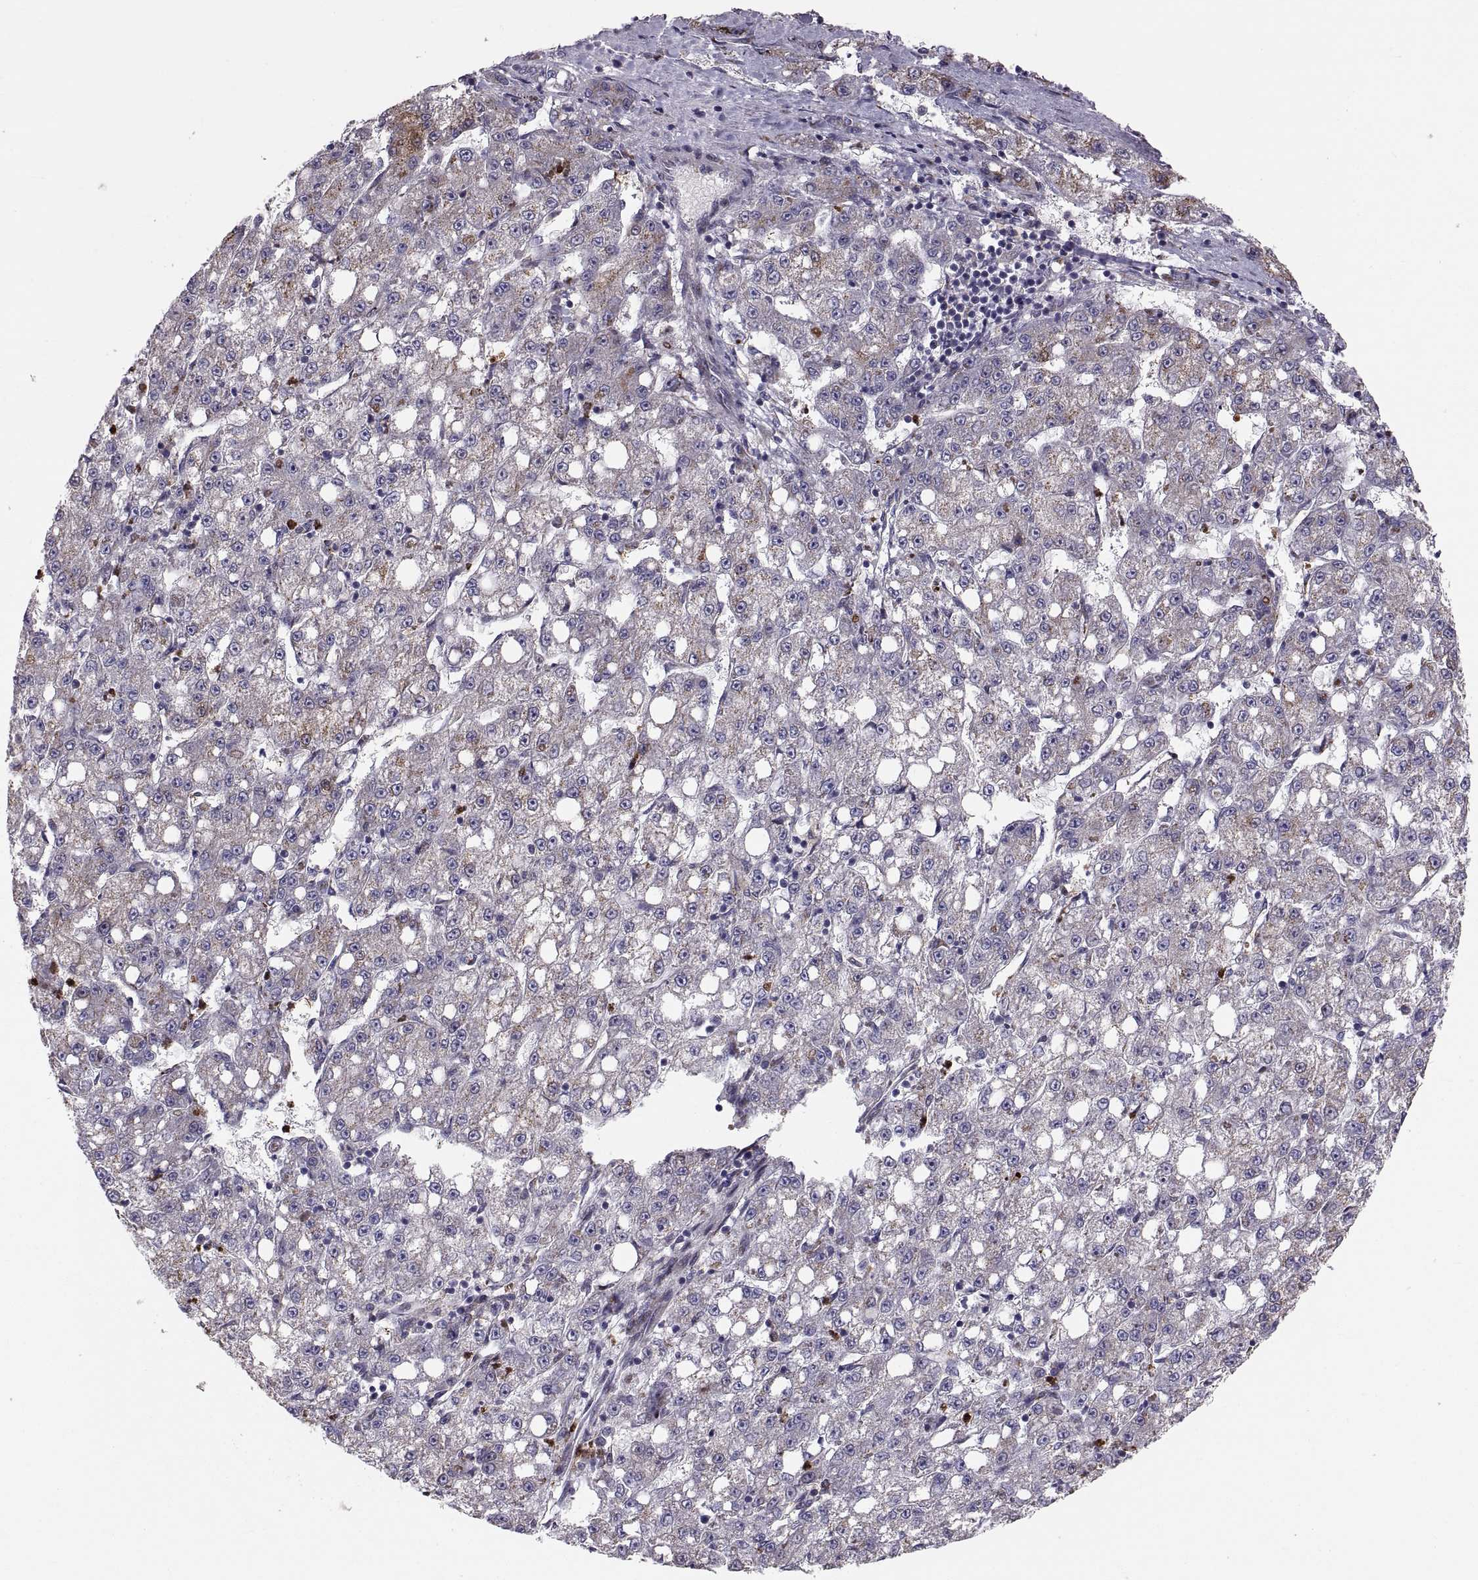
{"staining": {"intensity": "weak", "quantity": "<25%", "location": "cytoplasmic/membranous"}, "tissue": "liver cancer", "cell_type": "Tumor cells", "image_type": "cancer", "snomed": [{"axis": "morphology", "description": "Carcinoma, Hepatocellular, NOS"}, {"axis": "topography", "description": "Liver"}], "caption": "This image is of liver cancer stained with immunohistochemistry (IHC) to label a protein in brown with the nuclei are counter-stained blue. There is no expression in tumor cells.", "gene": "TESC", "patient": {"sex": "female", "age": 65}}